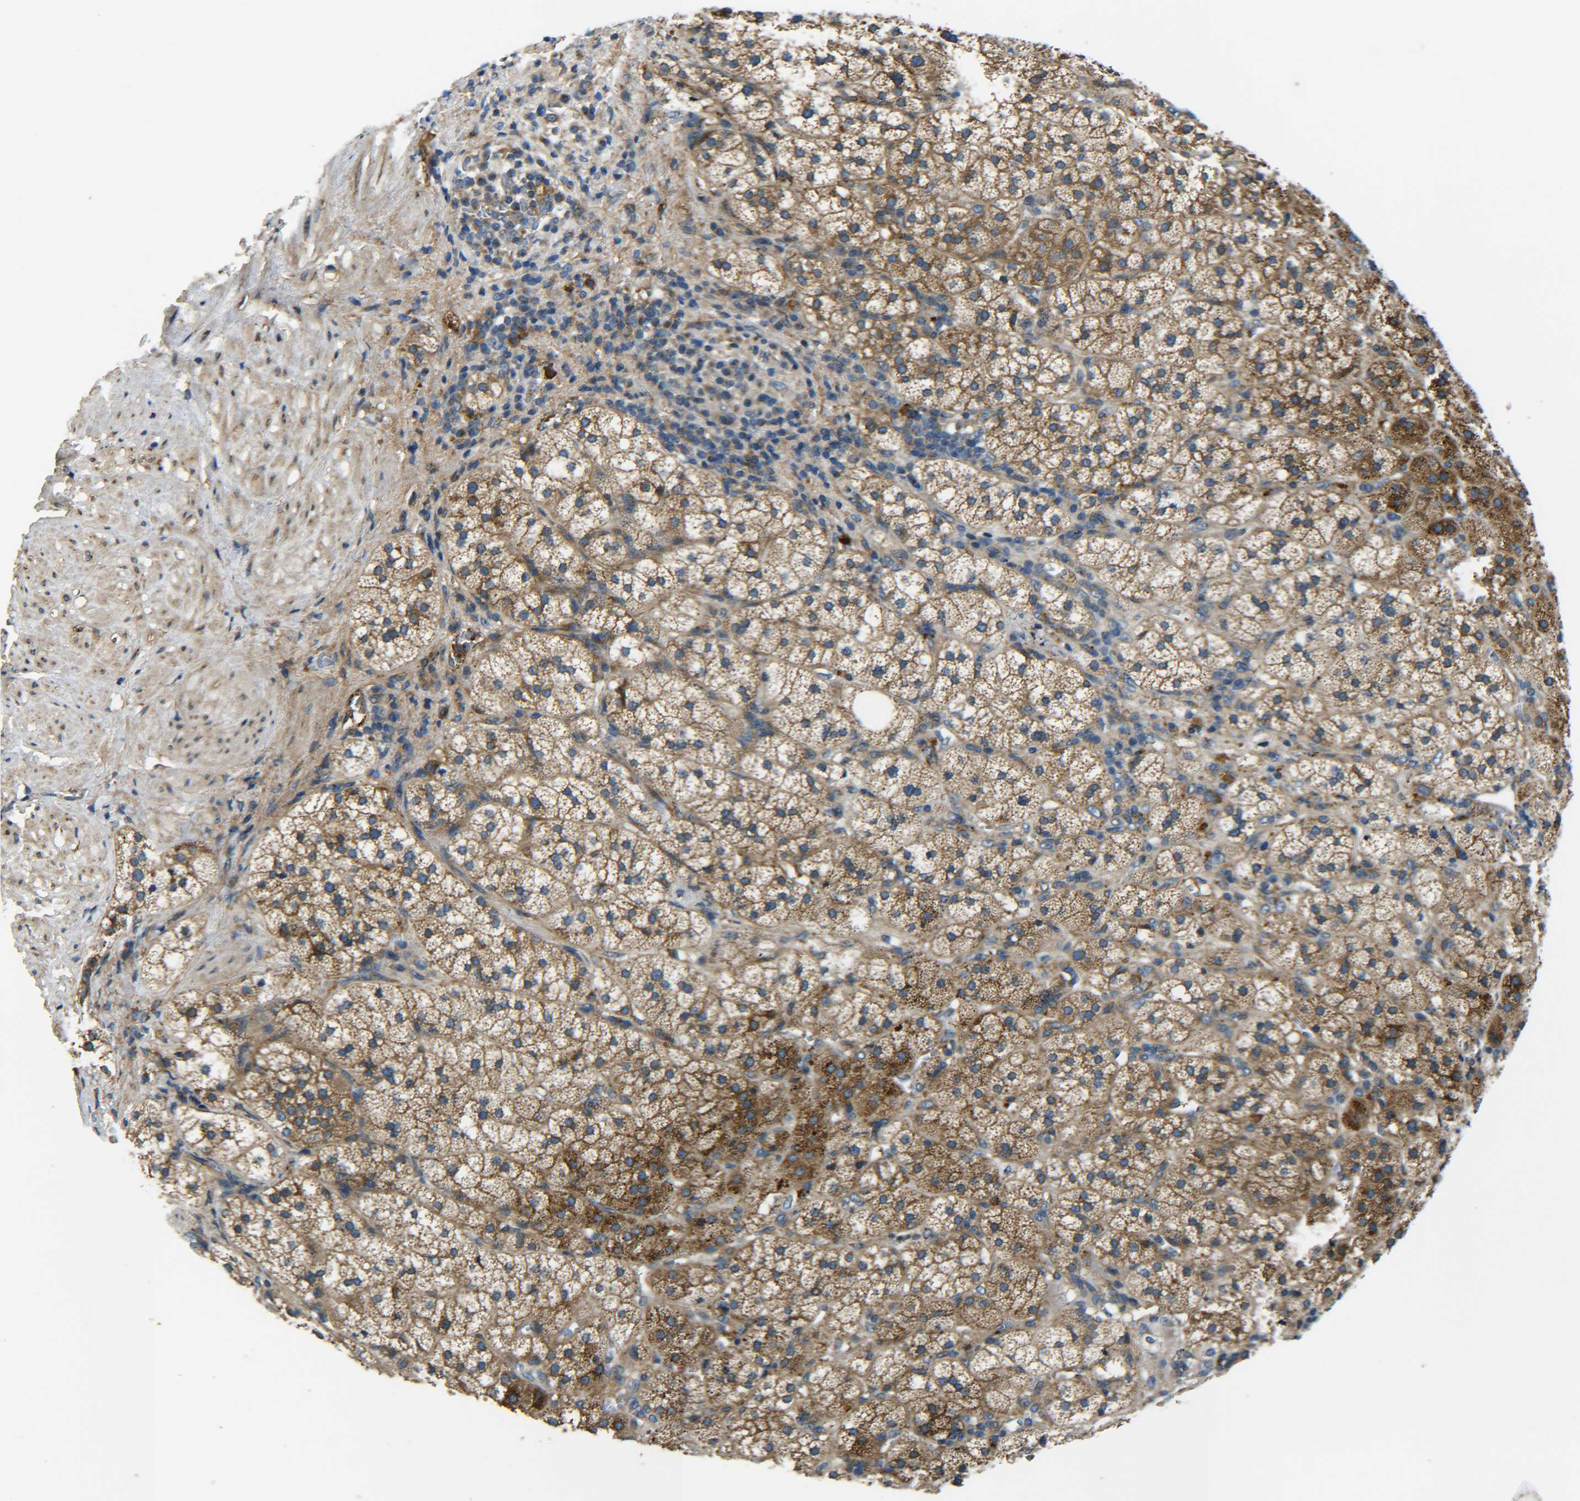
{"staining": {"intensity": "moderate", "quantity": ">75%", "location": "cytoplasmic/membranous"}, "tissue": "adrenal gland", "cell_type": "Glandular cells", "image_type": "normal", "snomed": [{"axis": "morphology", "description": "Normal tissue, NOS"}, {"axis": "topography", "description": "Adrenal gland"}], "caption": "Protein staining of unremarkable adrenal gland displays moderate cytoplasmic/membranous expression in approximately >75% of glandular cells.", "gene": "RAB1B", "patient": {"sex": "male", "age": 56}}